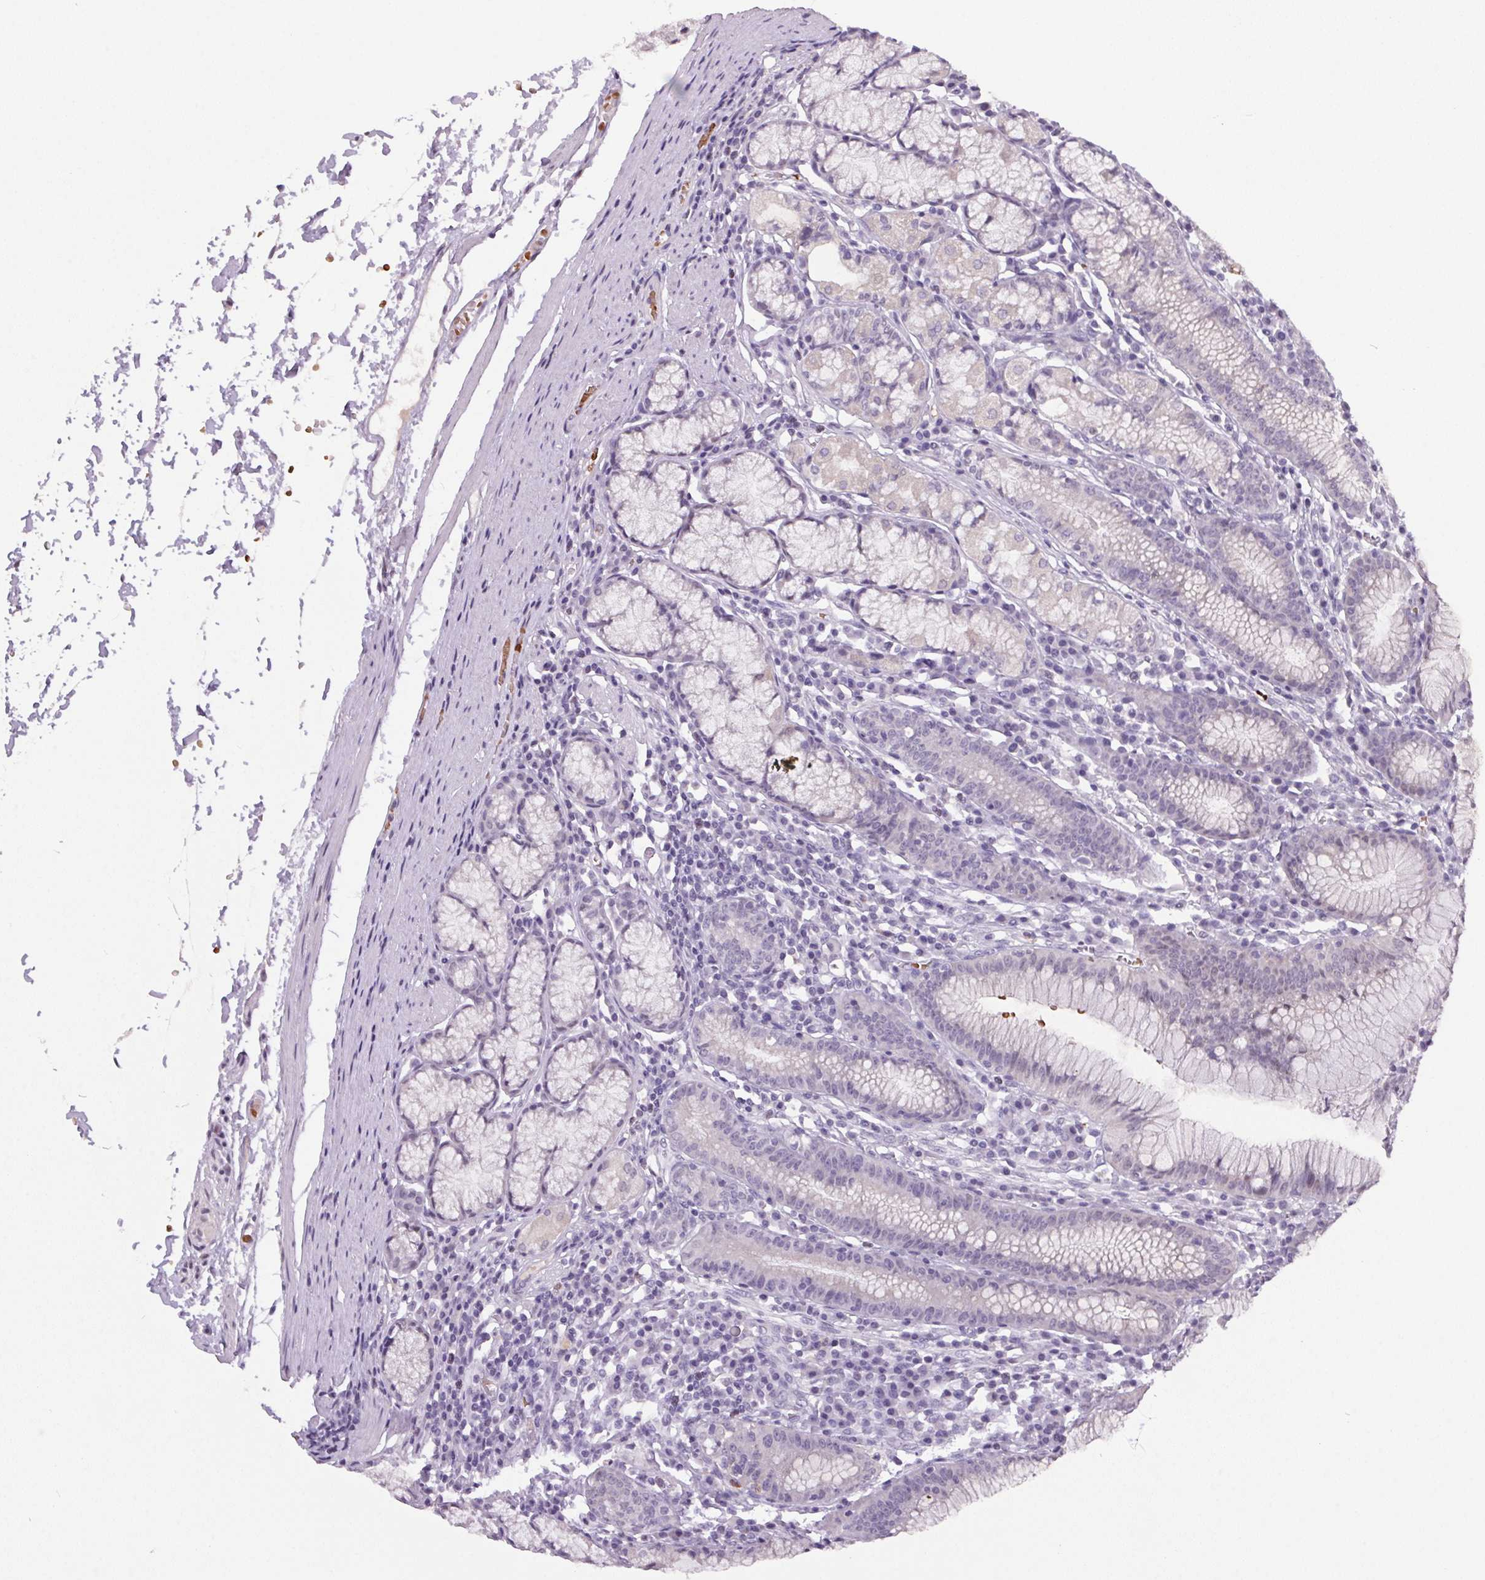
{"staining": {"intensity": "negative", "quantity": "none", "location": "none"}, "tissue": "stomach", "cell_type": "Glandular cells", "image_type": "normal", "snomed": [{"axis": "morphology", "description": "Normal tissue, NOS"}, {"axis": "topography", "description": "Stomach"}], "caption": "Immunohistochemistry micrograph of unremarkable stomach: stomach stained with DAB (3,3'-diaminobenzidine) reveals no significant protein positivity in glandular cells.", "gene": "TRDN", "patient": {"sex": "male", "age": 55}}